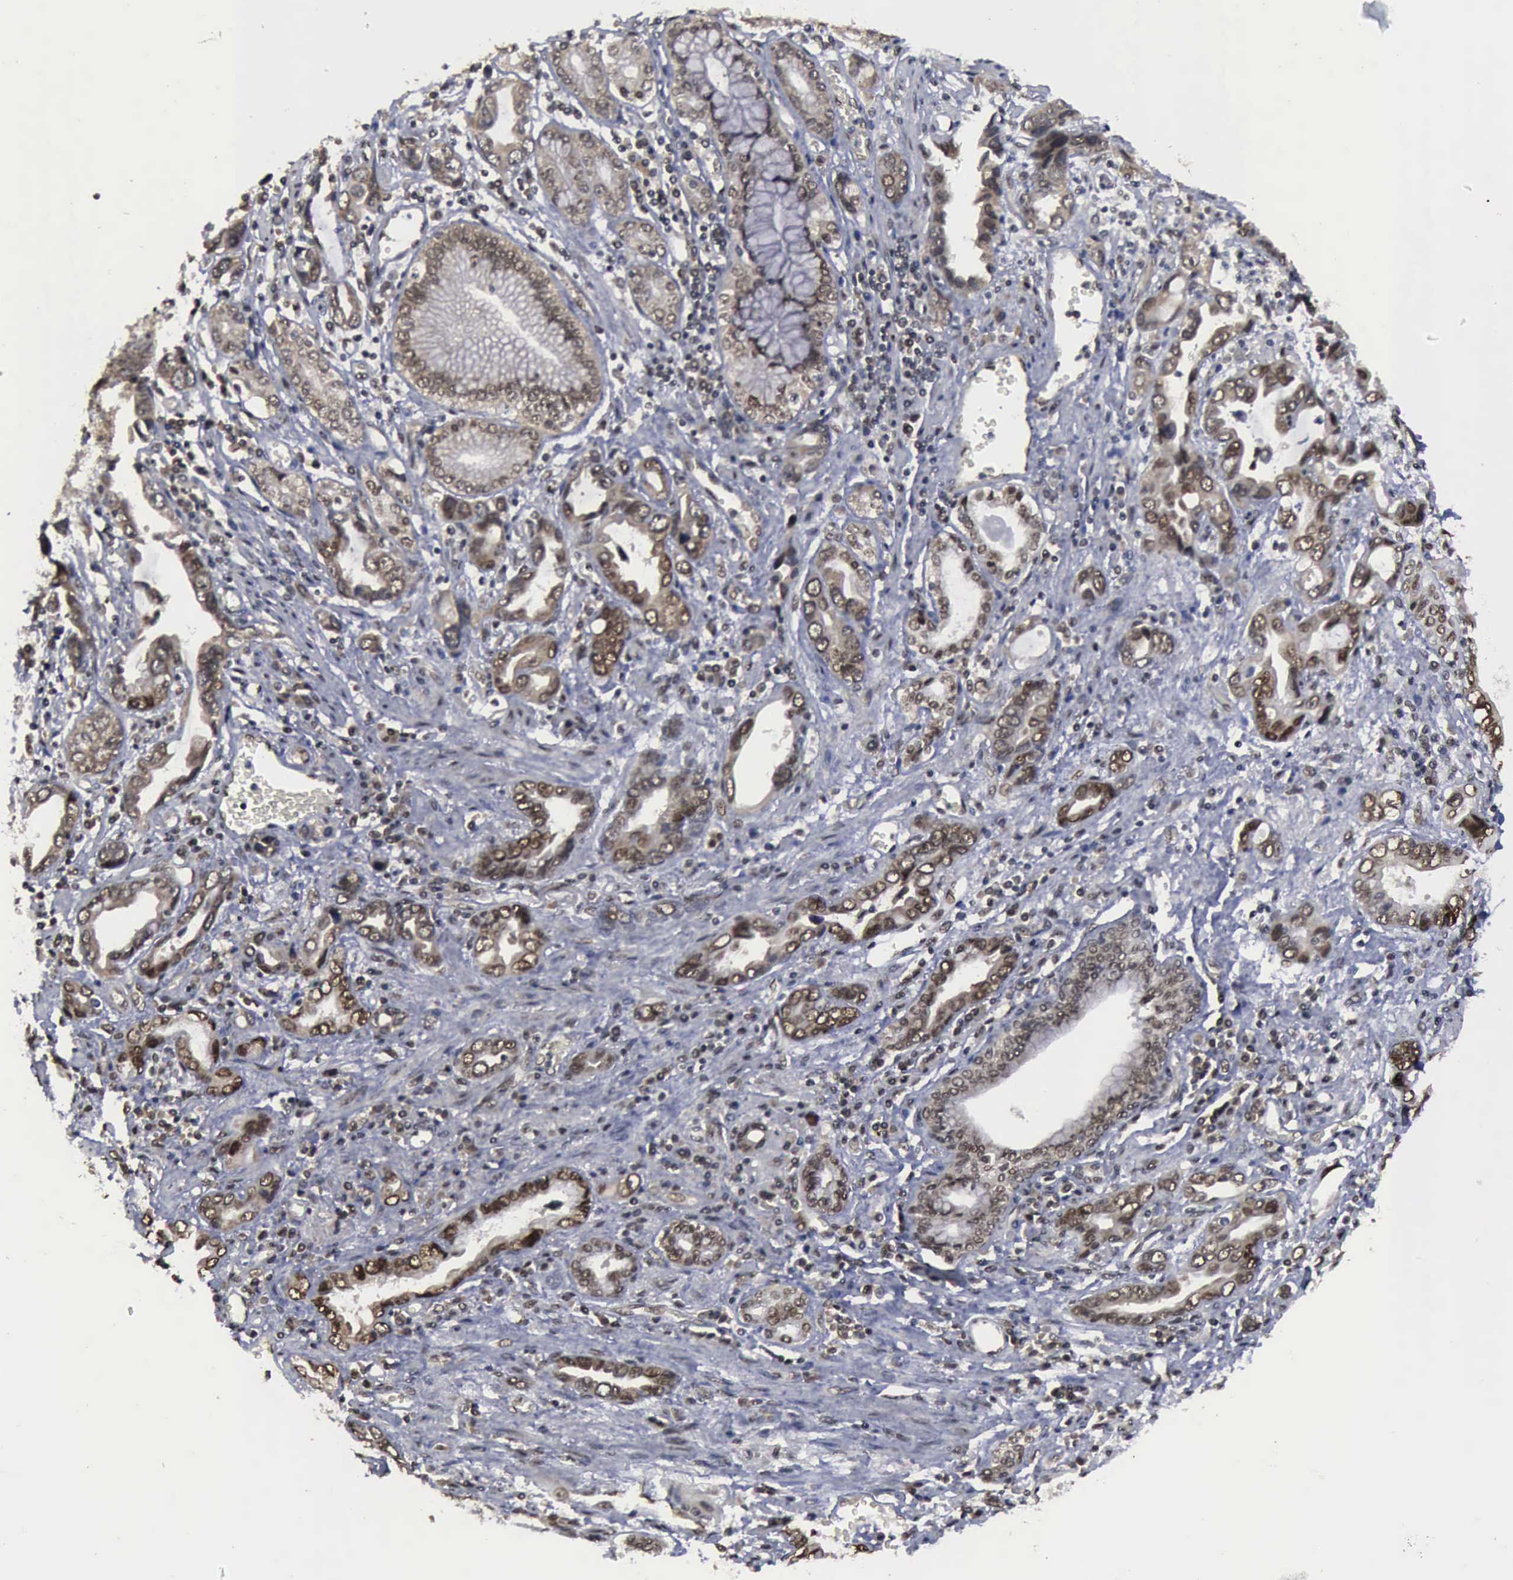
{"staining": {"intensity": "weak", "quantity": ">75%", "location": "cytoplasmic/membranous,nuclear"}, "tissue": "stomach cancer", "cell_type": "Tumor cells", "image_type": "cancer", "snomed": [{"axis": "morphology", "description": "Adenocarcinoma, NOS"}, {"axis": "topography", "description": "Stomach"}], "caption": "Human stomach cancer (adenocarcinoma) stained for a protein (brown) demonstrates weak cytoplasmic/membranous and nuclear positive positivity in about >75% of tumor cells.", "gene": "RTCB", "patient": {"sex": "male", "age": 78}}